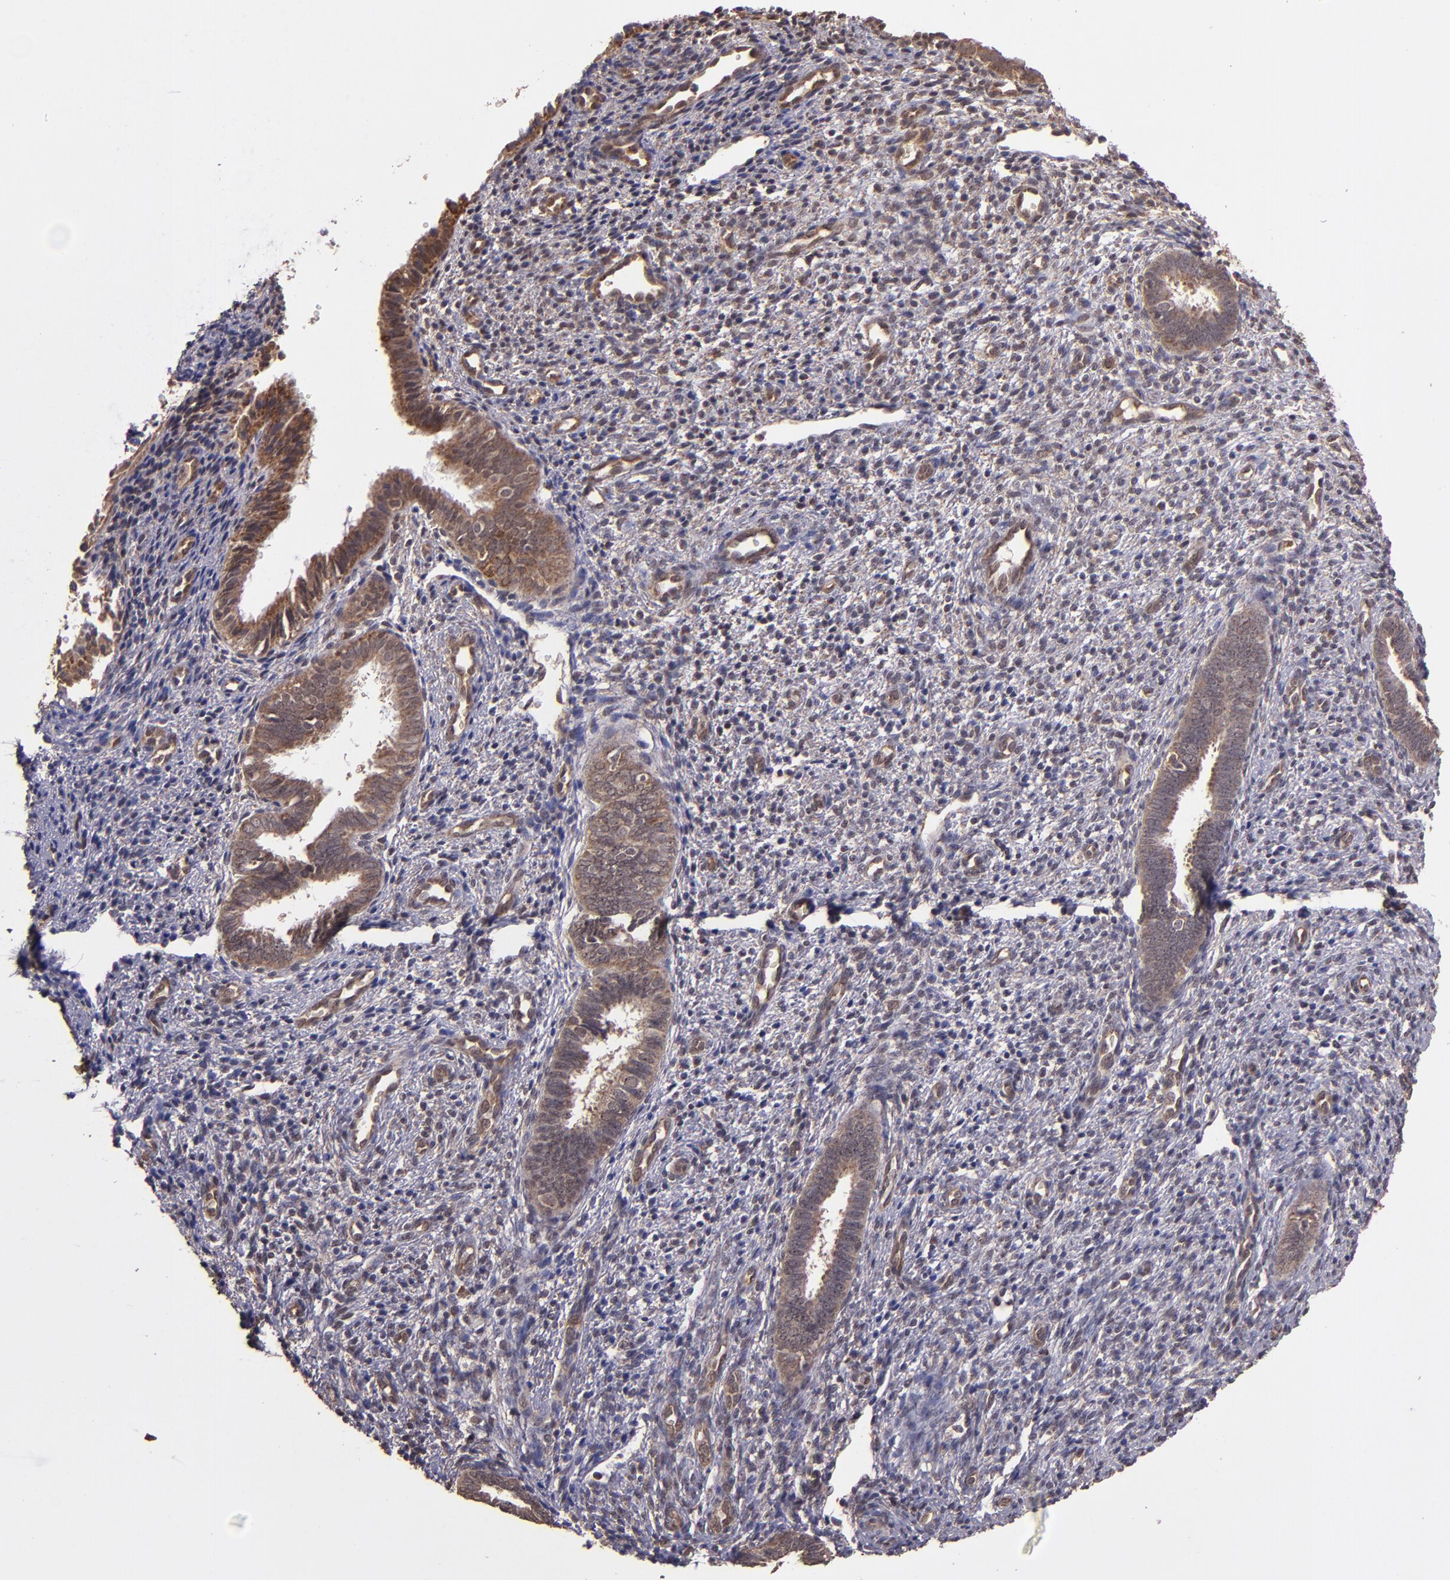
{"staining": {"intensity": "weak", "quantity": ">75%", "location": "nuclear"}, "tissue": "endometrium", "cell_type": "Cells in endometrial stroma", "image_type": "normal", "snomed": [{"axis": "morphology", "description": "Normal tissue, NOS"}, {"axis": "topography", "description": "Endometrium"}], "caption": "A low amount of weak nuclear expression is seen in about >75% of cells in endometrial stroma in normal endometrium. (DAB IHC with brightfield microscopy, high magnification).", "gene": "USP51", "patient": {"sex": "female", "age": 27}}